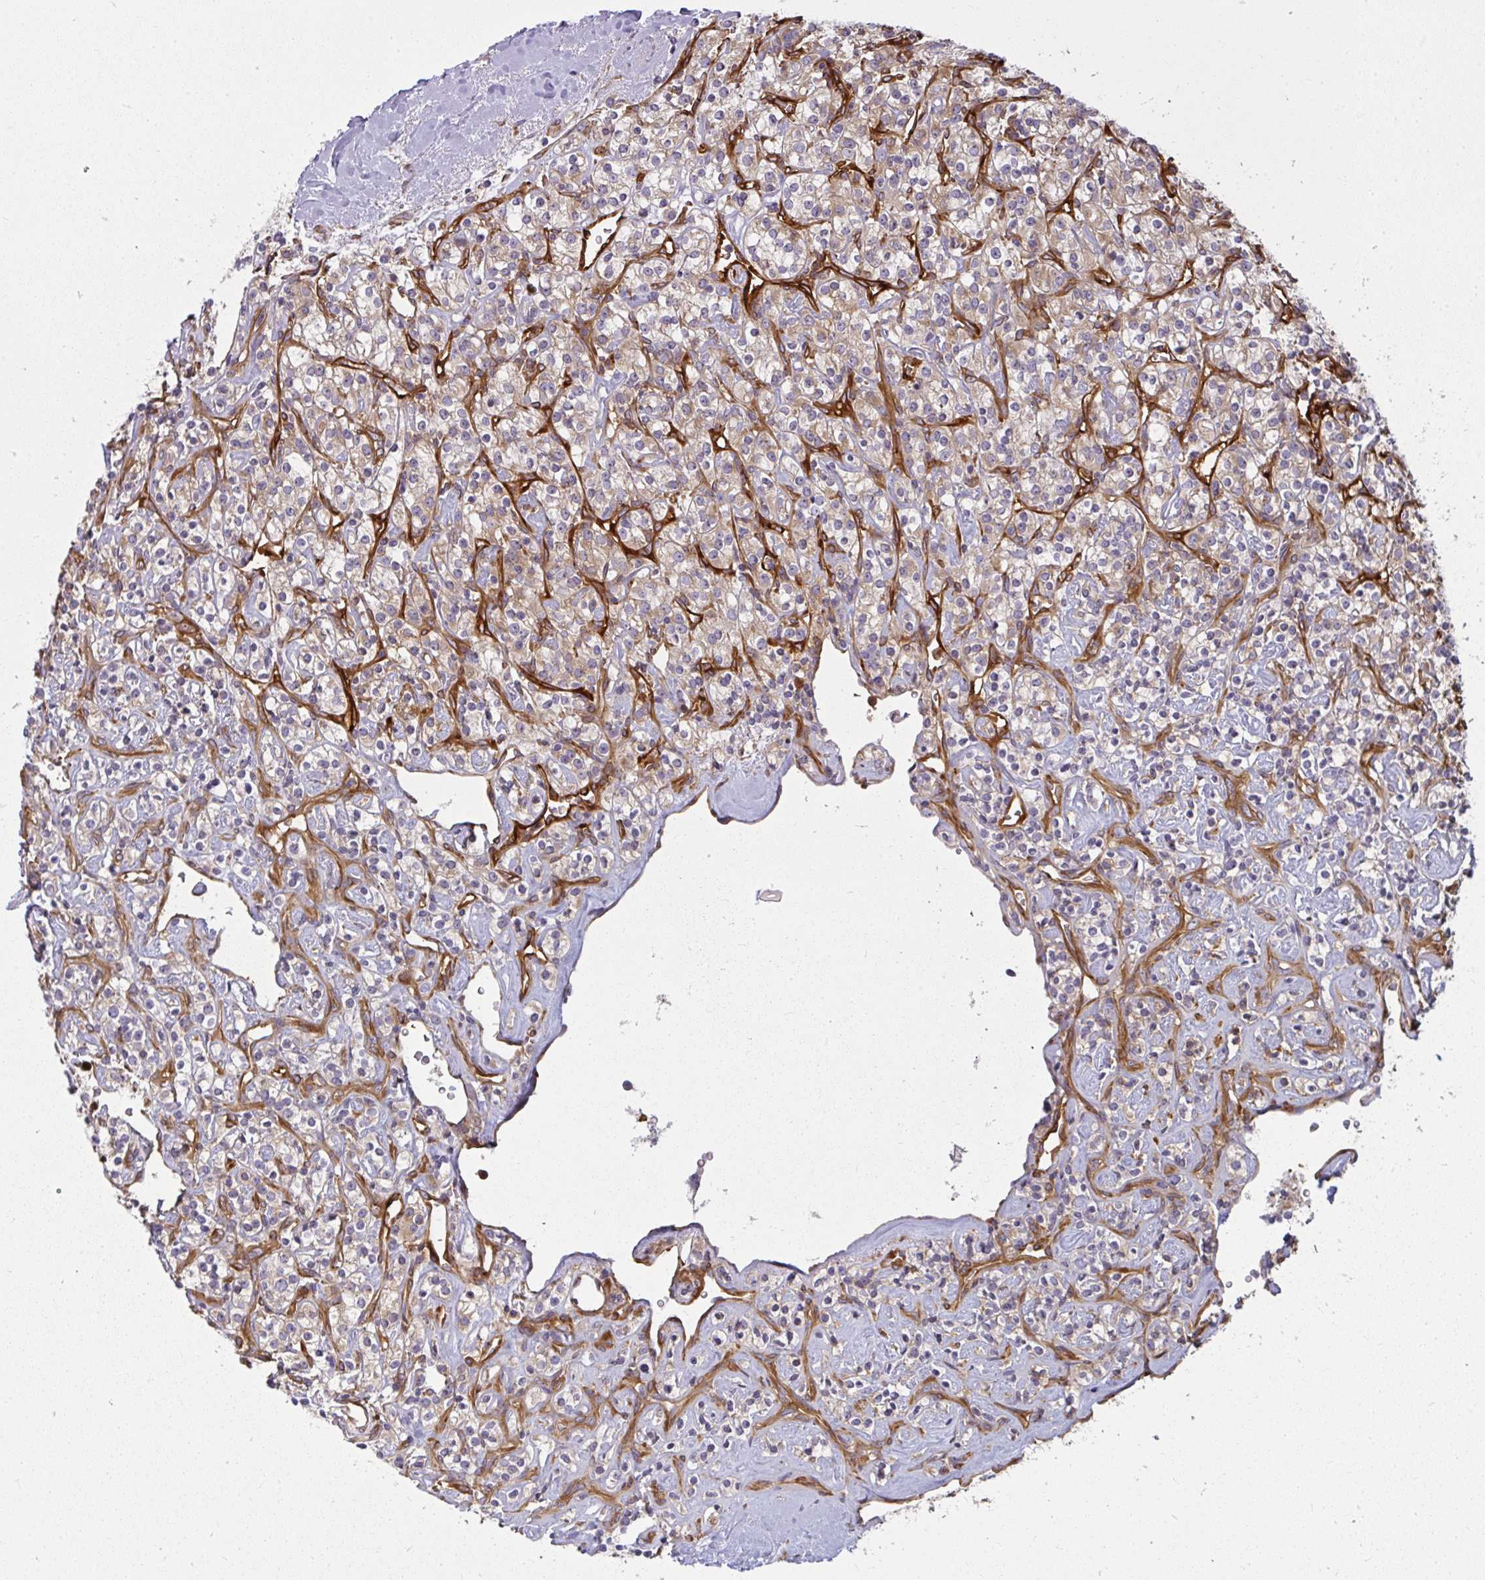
{"staining": {"intensity": "weak", "quantity": "<25%", "location": "cytoplasmic/membranous"}, "tissue": "renal cancer", "cell_type": "Tumor cells", "image_type": "cancer", "snomed": [{"axis": "morphology", "description": "Adenocarcinoma, NOS"}, {"axis": "topography", "description": "Kidney"}], "caption": "Tumor cells show no significant staining in renal cancer (adenocarcinoma).", "gene": "IFIT3", "patient": {"sex": "male", "age": 77}}